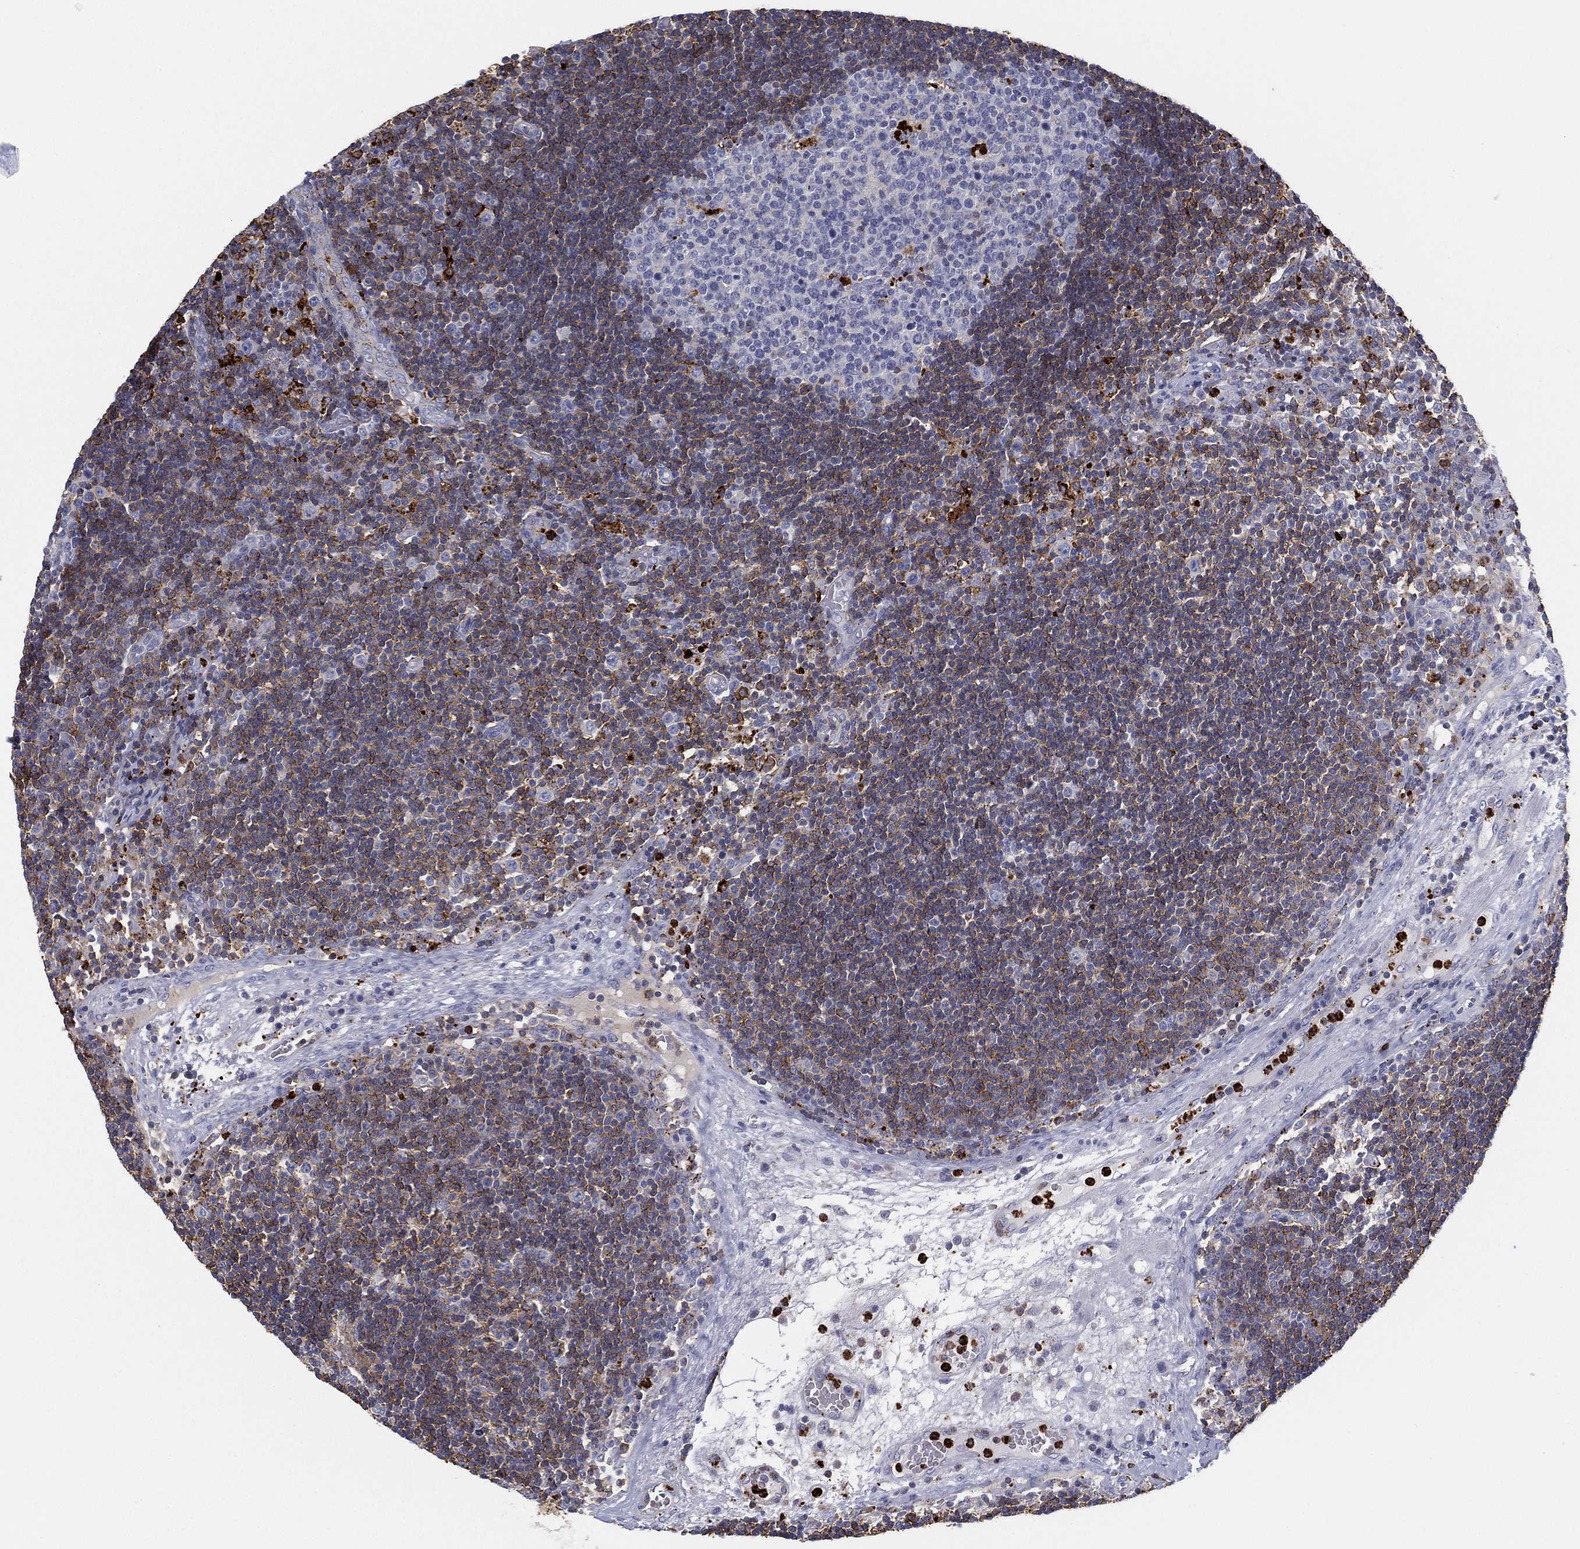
{"staining": {"intensity": "moderate", "quantity": "<25%", "location": "cytoplasmic/membranous"}, "tissue": "lymph node", "cell_type": "Germinal center cells", "image_type": "normal", "snomed": [{"axis": "morphology", "description": "Normal tissue, NOS"}, {"axis": "topography", "description": "Lymph node"}], "caption": "Immunohistochemistry (DAB) staining of benign human lymph node displays moderate cytoplasmic/membranous protein expression in about <25% of germinal center cells. Immunohistochemistry (ihc) stains the protein in brown and the nuclei are stained blue.", "gene": "PLAC8", "patient": {"sex": "male", "age": 63}}